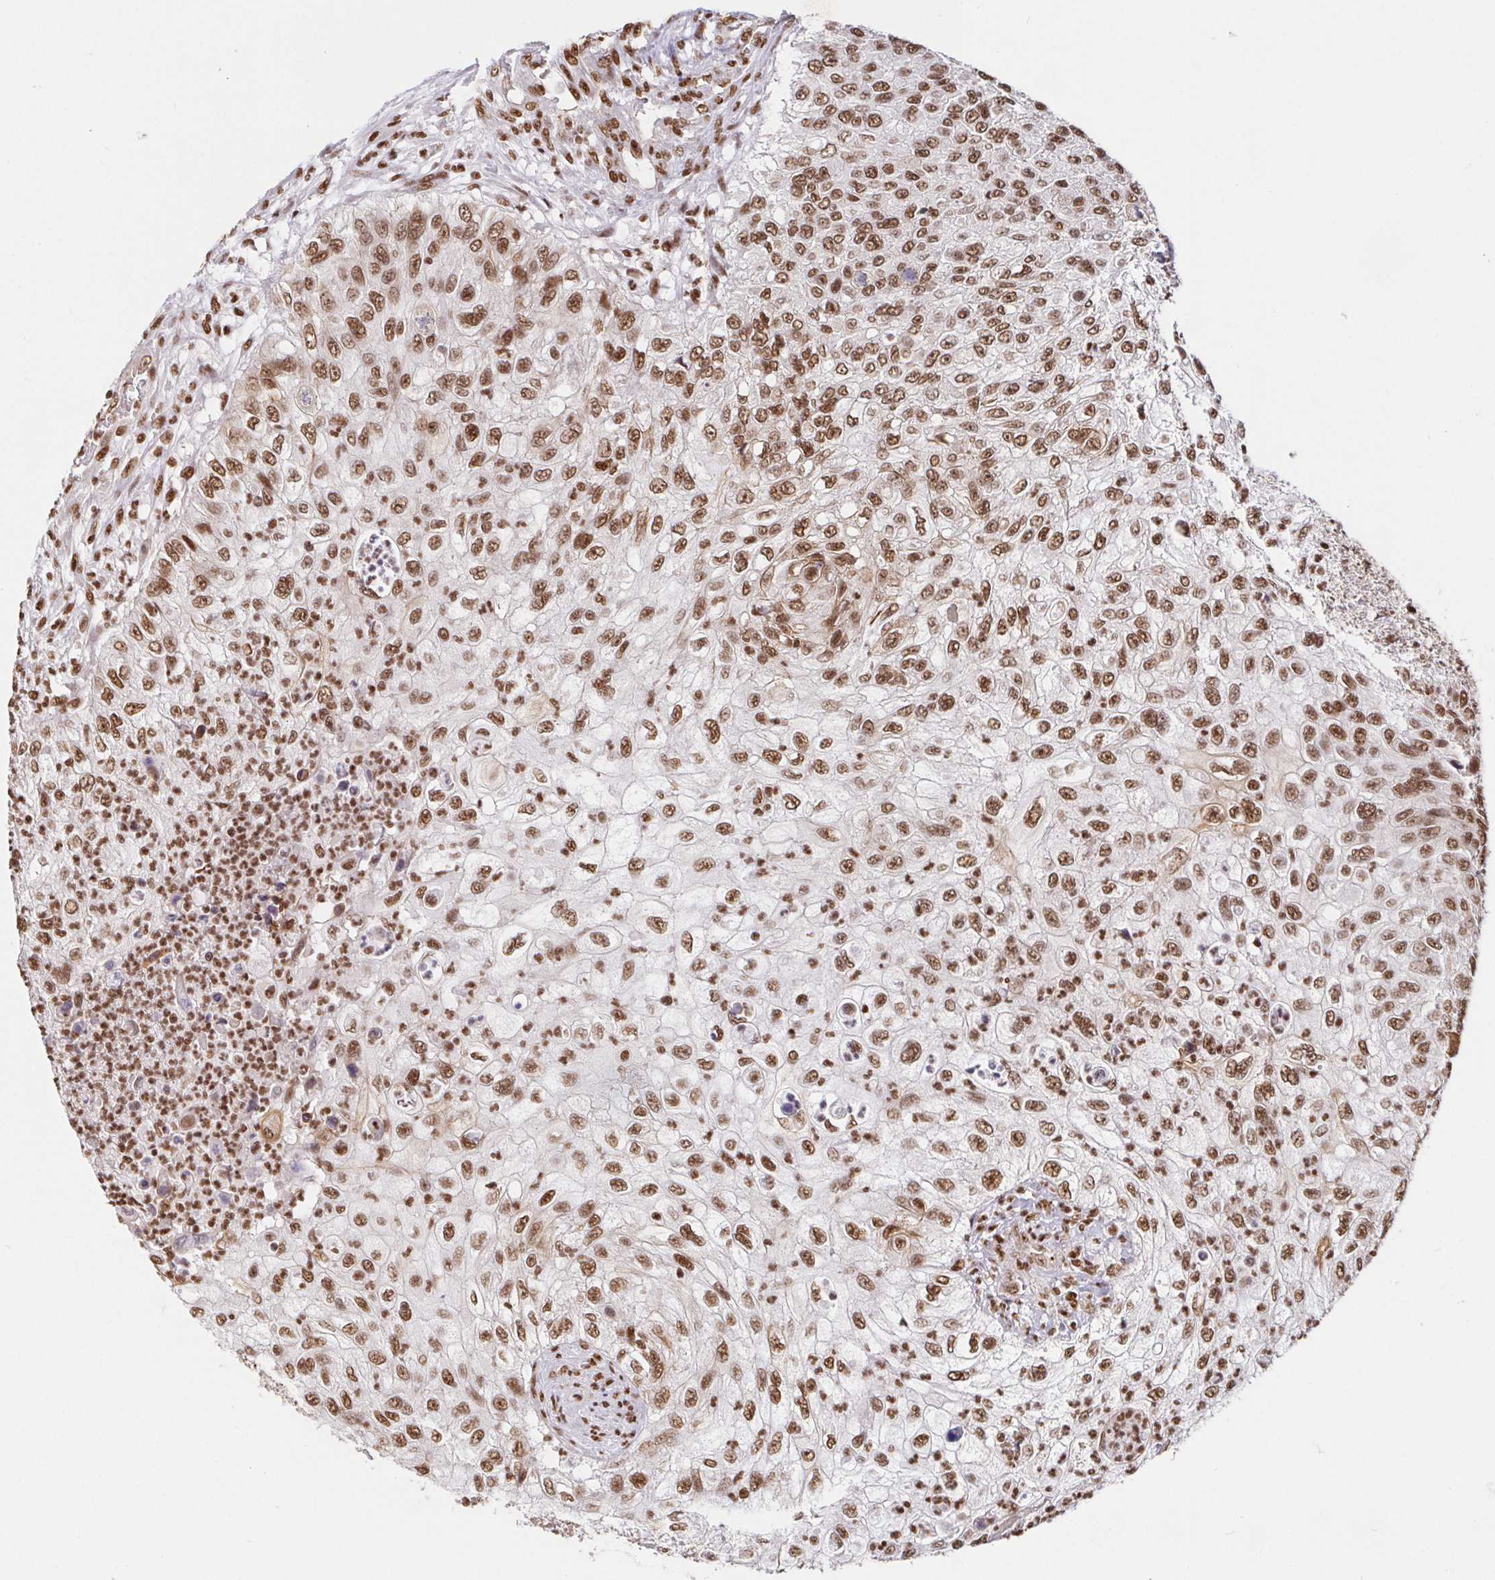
{"staining": {"intensity": "moderate", "quantity": ">75%", "location": "nuclear"}, "tissue": "urothelial cancer", "cell_type": "Tumor cells", "image_type": "cancer", "snomed": [{"axis": "morphology", "description": "Urothelial carcinoma, High grade"}, {"axis": "topography", "description": "Urinary bladder"}], "caption": "Urothelial carcinoma (high-grade) stained for a protein reveals moderate nuclear positivity in tumor cells.", "gene": "SP3", "patient": {"sex": "female", "age": 60}}